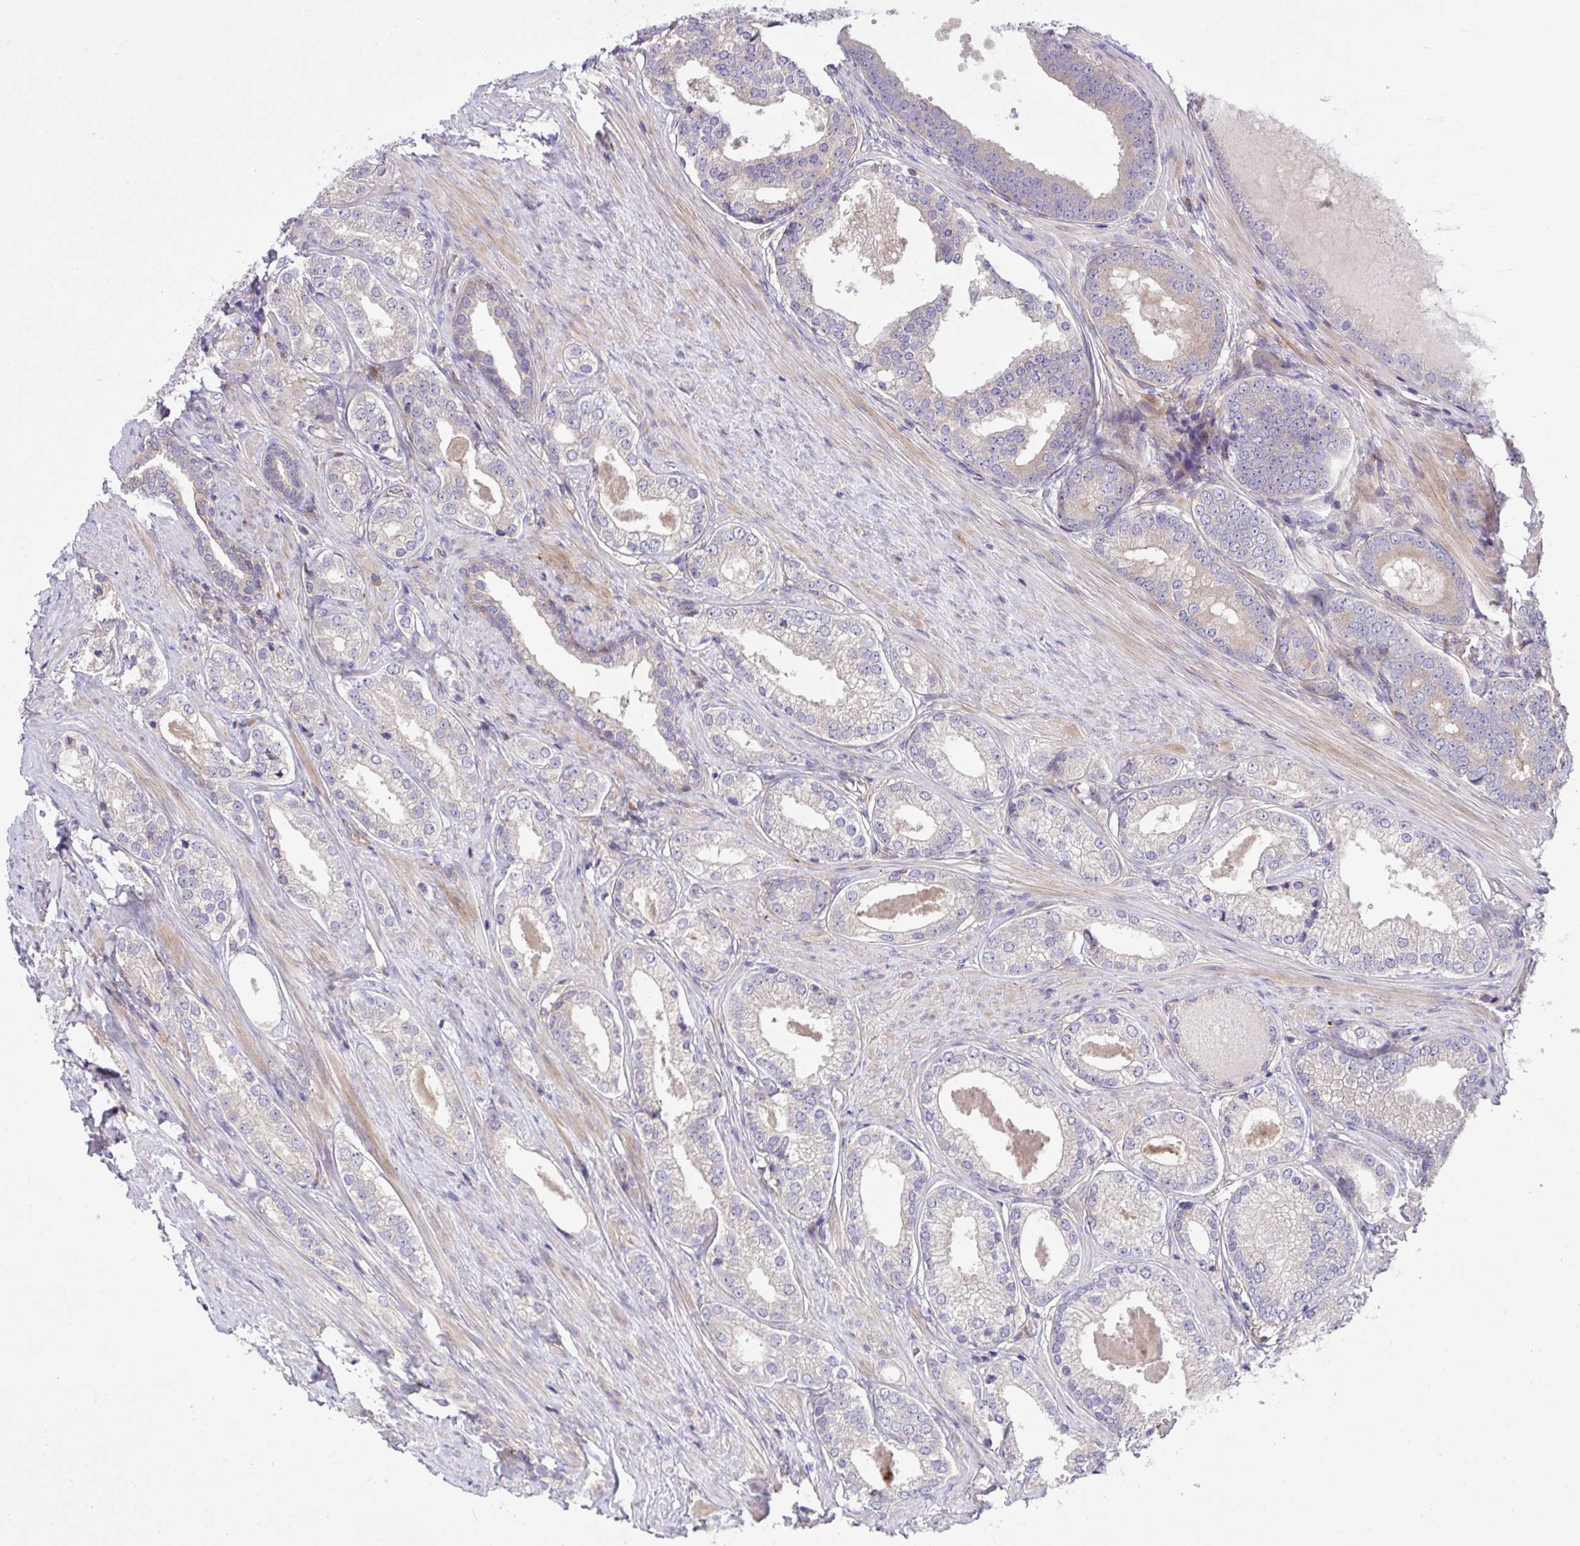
{"staining": {"intensity": "negative", "quantity": "none", "location": "none"}, "tissue": "prostate cancer", "cell_type": "Tumor cells", "image_type": "cancer", "snomed": [{"axis": "morphology", "description": "Adenocarcinoma, NOS"}, {"axis": "morphology", "description": "Adenocarcinoma, Low grade"}, {"axis": "topography", "description": "Prostate"}], "caption": "High power microscopy micrograph of an IHC micrograph of prostate adenocarcinoma, revealing no significant positivity in tumor cells. The staining was performed using DAB to visualize the protein expression in brown, while the nuclei were stained in blue with hematoxylin (Magnification: 20x).", "gene": "GRB14", "patient": {"sex": "male", "age": 68}}